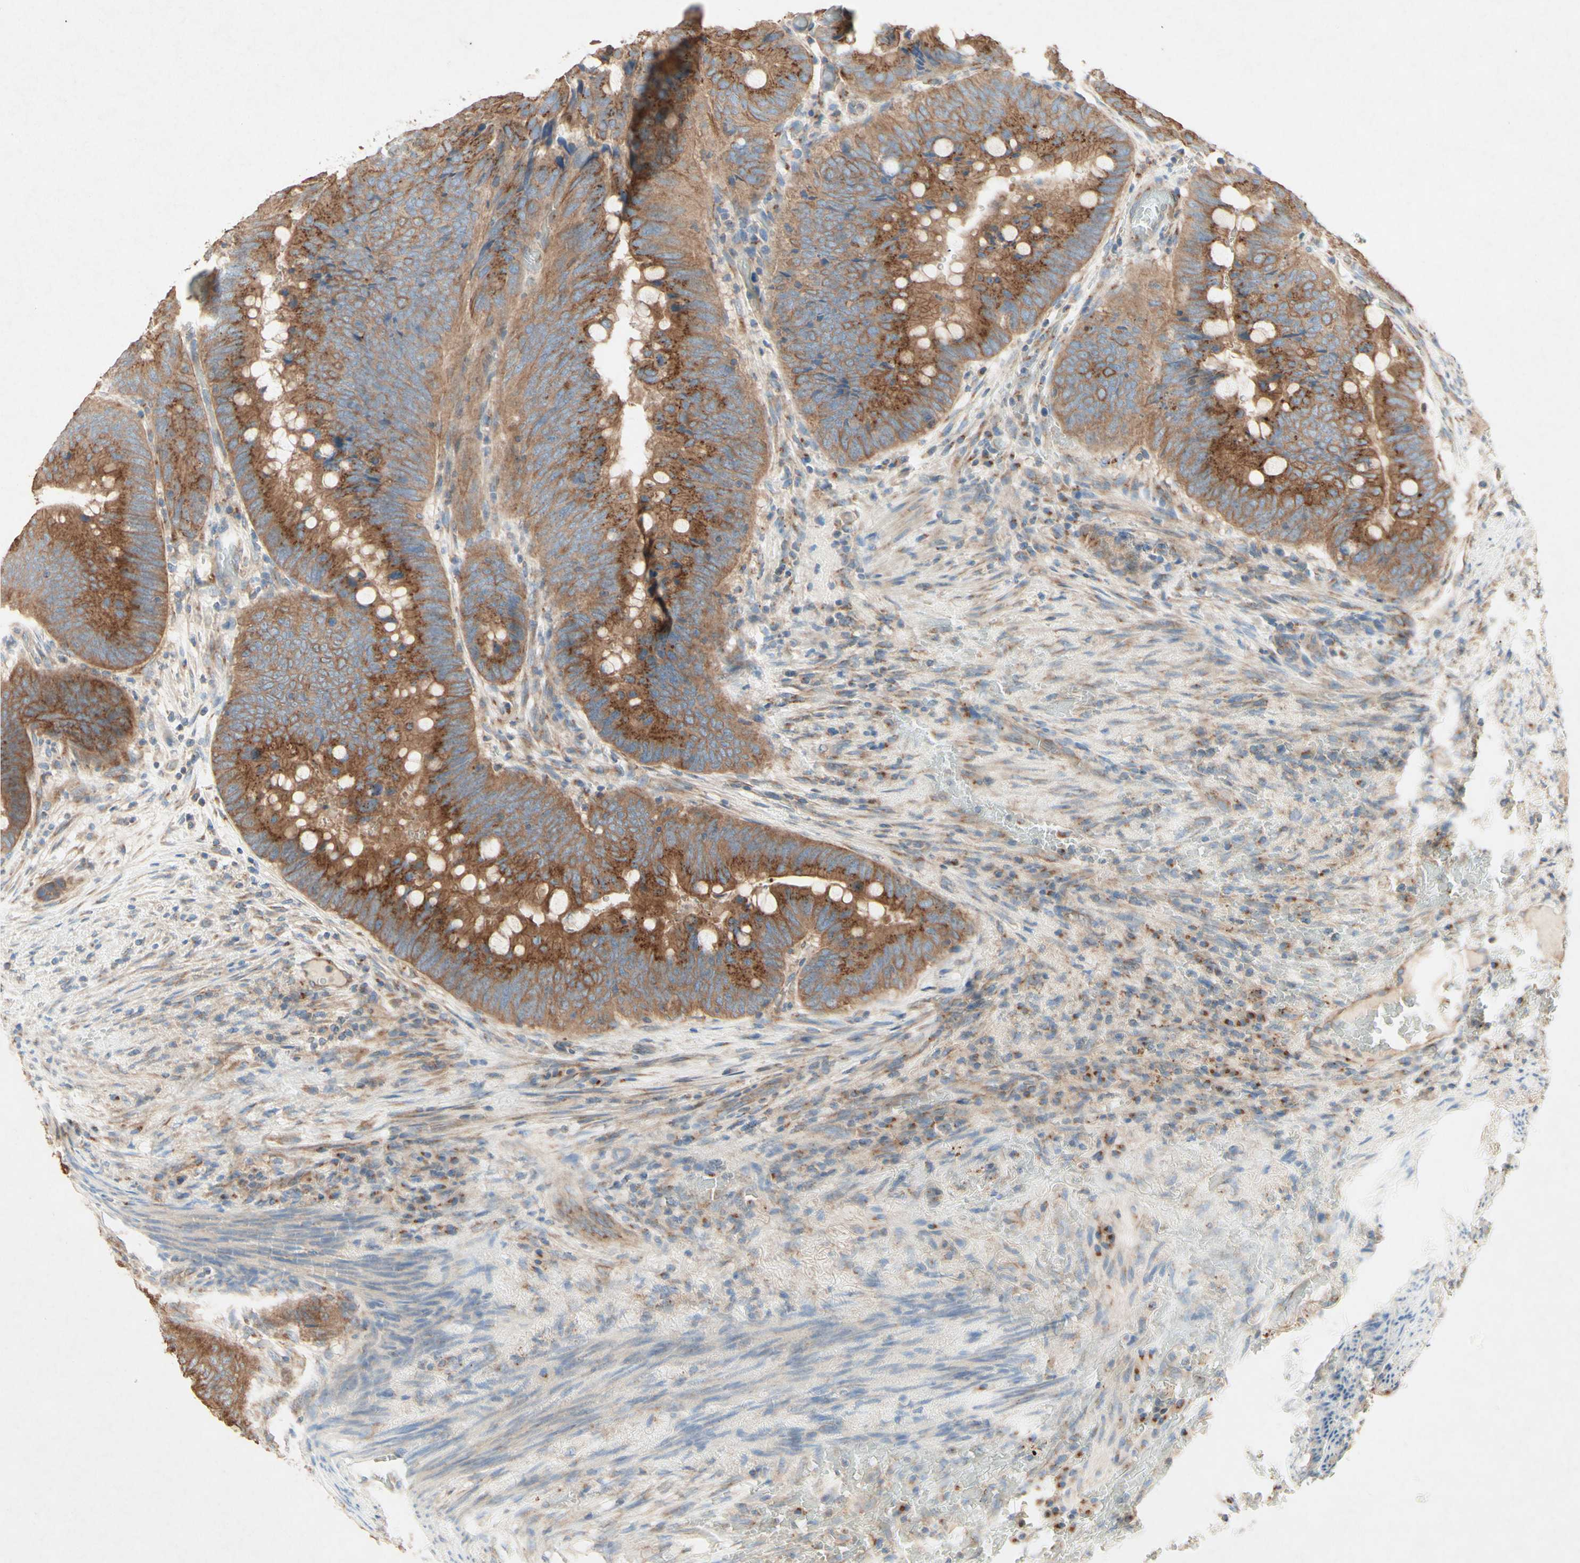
{"staining": {"intensity": "moderate", "quantity": ">75%", "location": "cytoplasmic/membranous"}, "tissue": "colorectal cancer", "cell_type": "Tumor cells", "image_type": "cancer", "snomed": [{"axis": "morphology", "description": "Normal tissue, NOS"}, {"axis": "morphology", "description": "Adenocarcinoma, NOS"}, {"axis": "topography", "description": "Rectum"}, {"axis": "topography", "description": "Peripheral nerve tissue"}], "caption": "Moderate cytoplasmic/membranous expression is identified in about >75% of tumor cells in colorectal cancer (adenocarcinoma). The staining is performed using DAB (3,3'-diaminobenzidine) brown chromogen to label protein expression. The nuclei are counter-stained blue using hematoxylin.", "gene": "MTM1", "patient": {"sex": "male", "age": 92}}